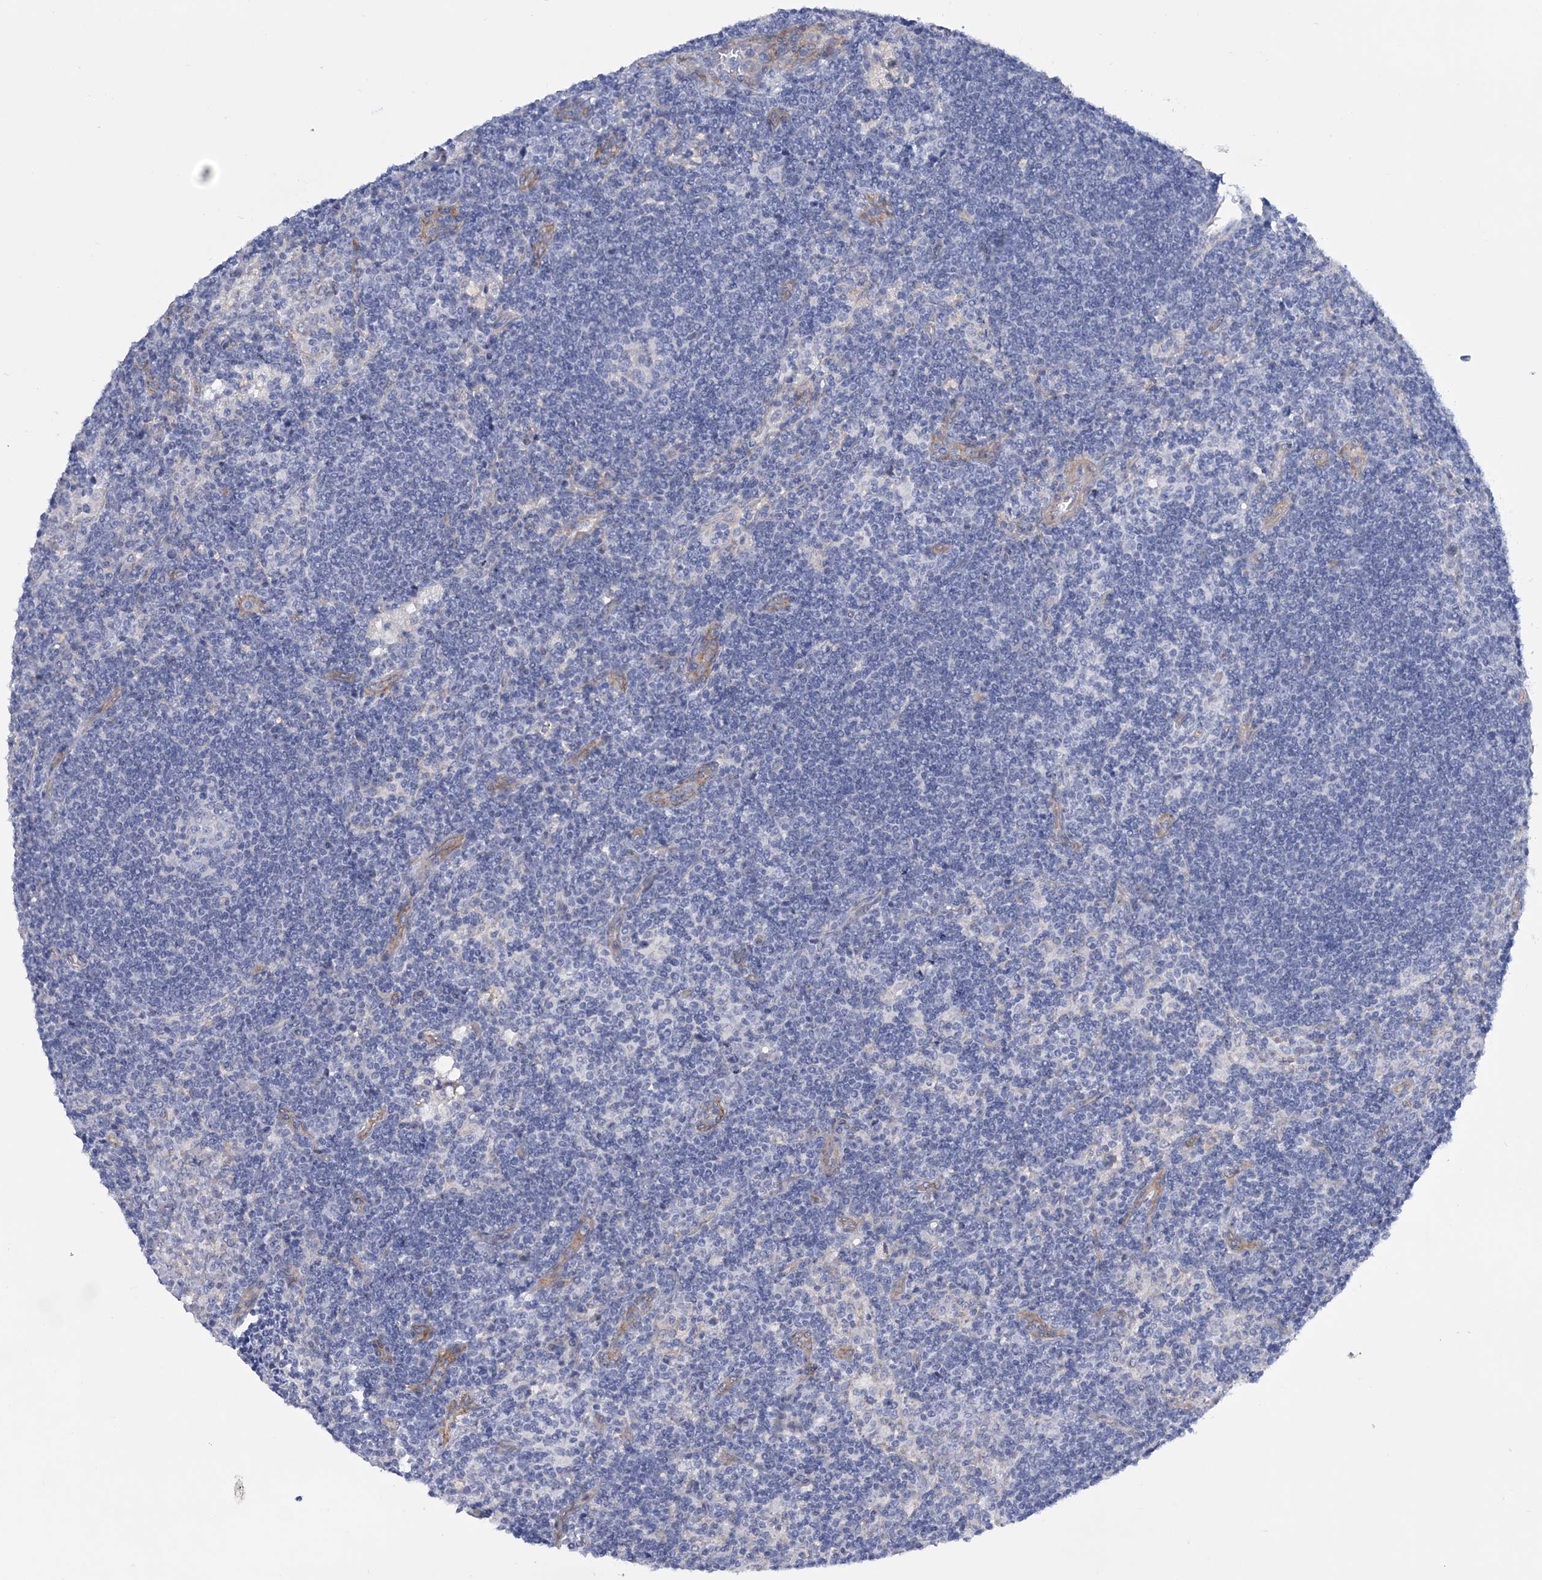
{"staining": {"intensity": "negative", "quantity": "none", "location": "none"}, "tissue": "lymph node", "cell_type": "Germinal center cells", "image_type": "normal", "snomed": [{"axis": "morphology", "description": "Normal tissue, NOS"}, {"axis": "topography", "description": "Lymph node"}], "caption": "High magnification brightfield microscopy of unremarkable lymph node stained with DAB (brown) and counterstained with hematoxylin (blue): germinal center cells show no significant positivity.", "gene": "RAB11FIP5", "patient": {"sex": "male", "age": 69}}